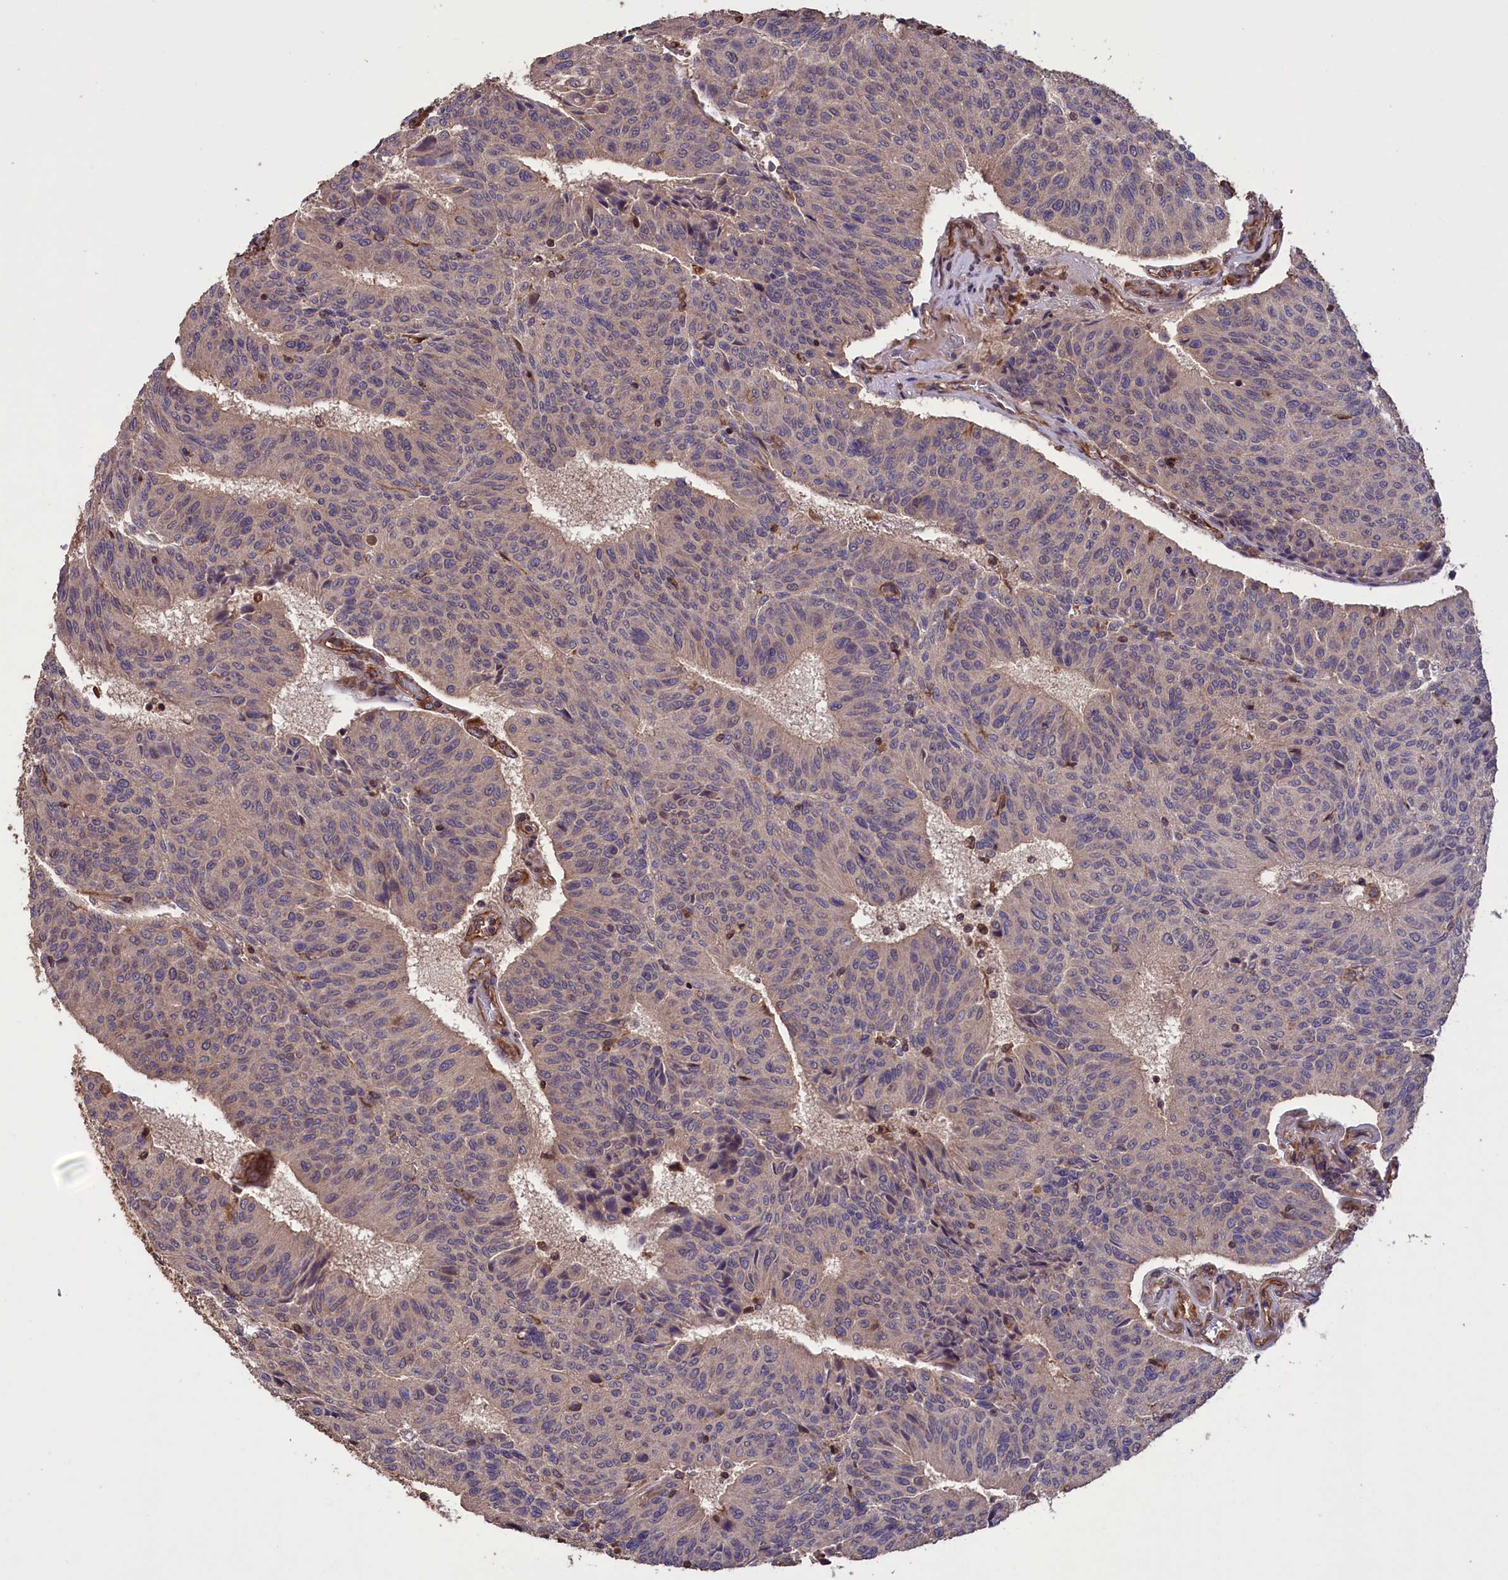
{"staining": {"intensity": "negative", "quantity": "none", "location": "none"}, "tissue": "urothelial cancer", "cell_type": "Tumor cells", "image_type": "cancer", "snomed": [{"axis": "morphology", "description": "Urothelial carcinoma, High grade"}, {"axis": "topography", "description": "Urinary bladder"}], "caption": "This histopathology image is of high-grade urothelial carcinoma stained with immunohistochemistry to label a protein in brown with the nuclei are counter-stained blue. There is no staining in tumor cells.", "gene": "DAPK3", "patient": {"sex": "male", "age": 66}}